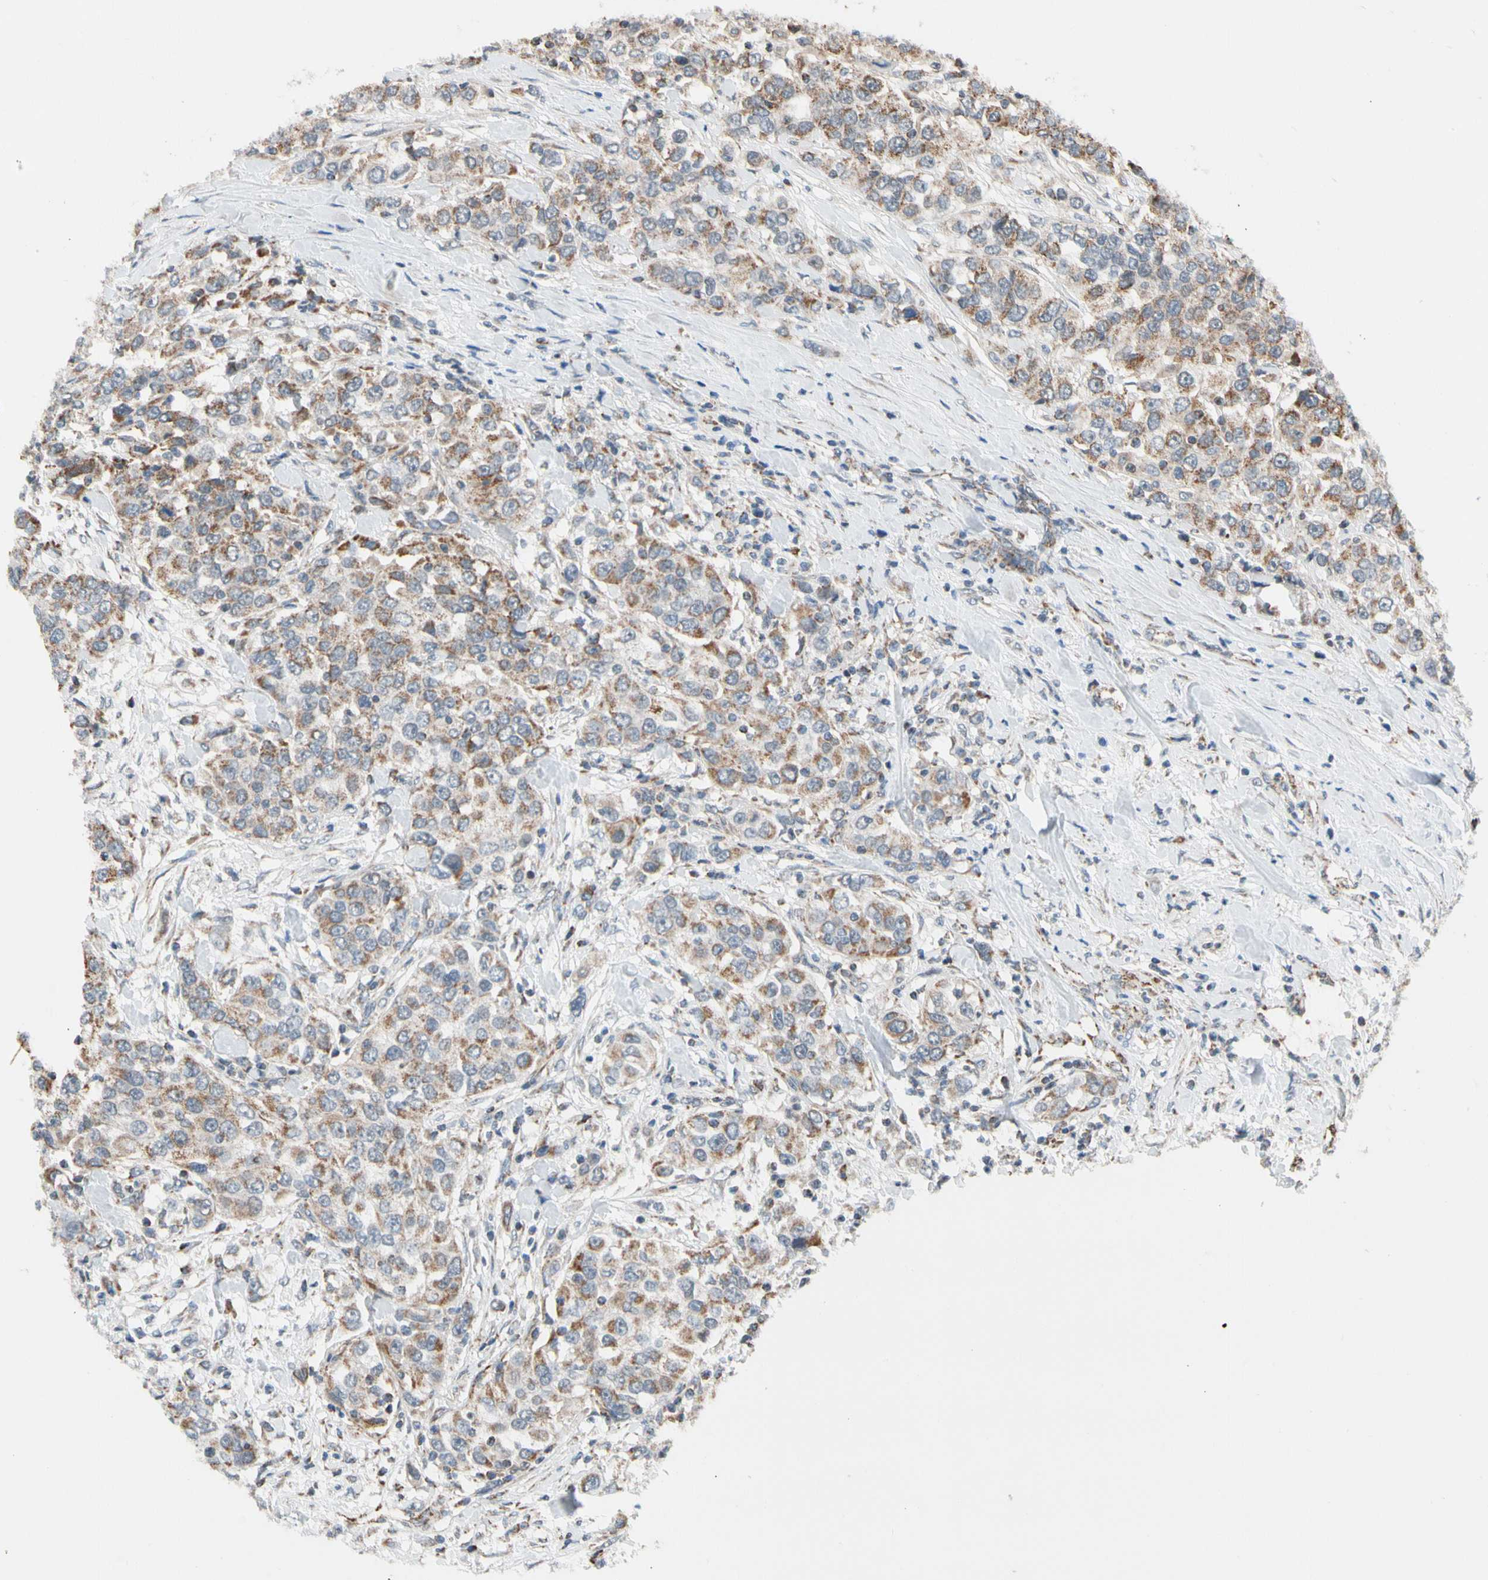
{"staining": {"intensity": "moderate", "quantity": "25%-75%", "location": "cytoplasmic/membranous"}, "tissue": "urothelial cancer", "cell_type": "Tumor cells", "image_type": "cancer", "snomed": [{"axis": "morphology", "description": "Urothelial carcinoma, High grade"}, {"axis": "topography", "description": "Urinary bladder"}], "caption": "IHC histopathology image of human urothelial cancer stained for a protein (brown), which reveals medium levels of moderate cytoplasmic/membranous staining in about 25%-75% of tumor cells.", "gene": "KHDC4", "patient": {"sex": "female", "age": 80}}